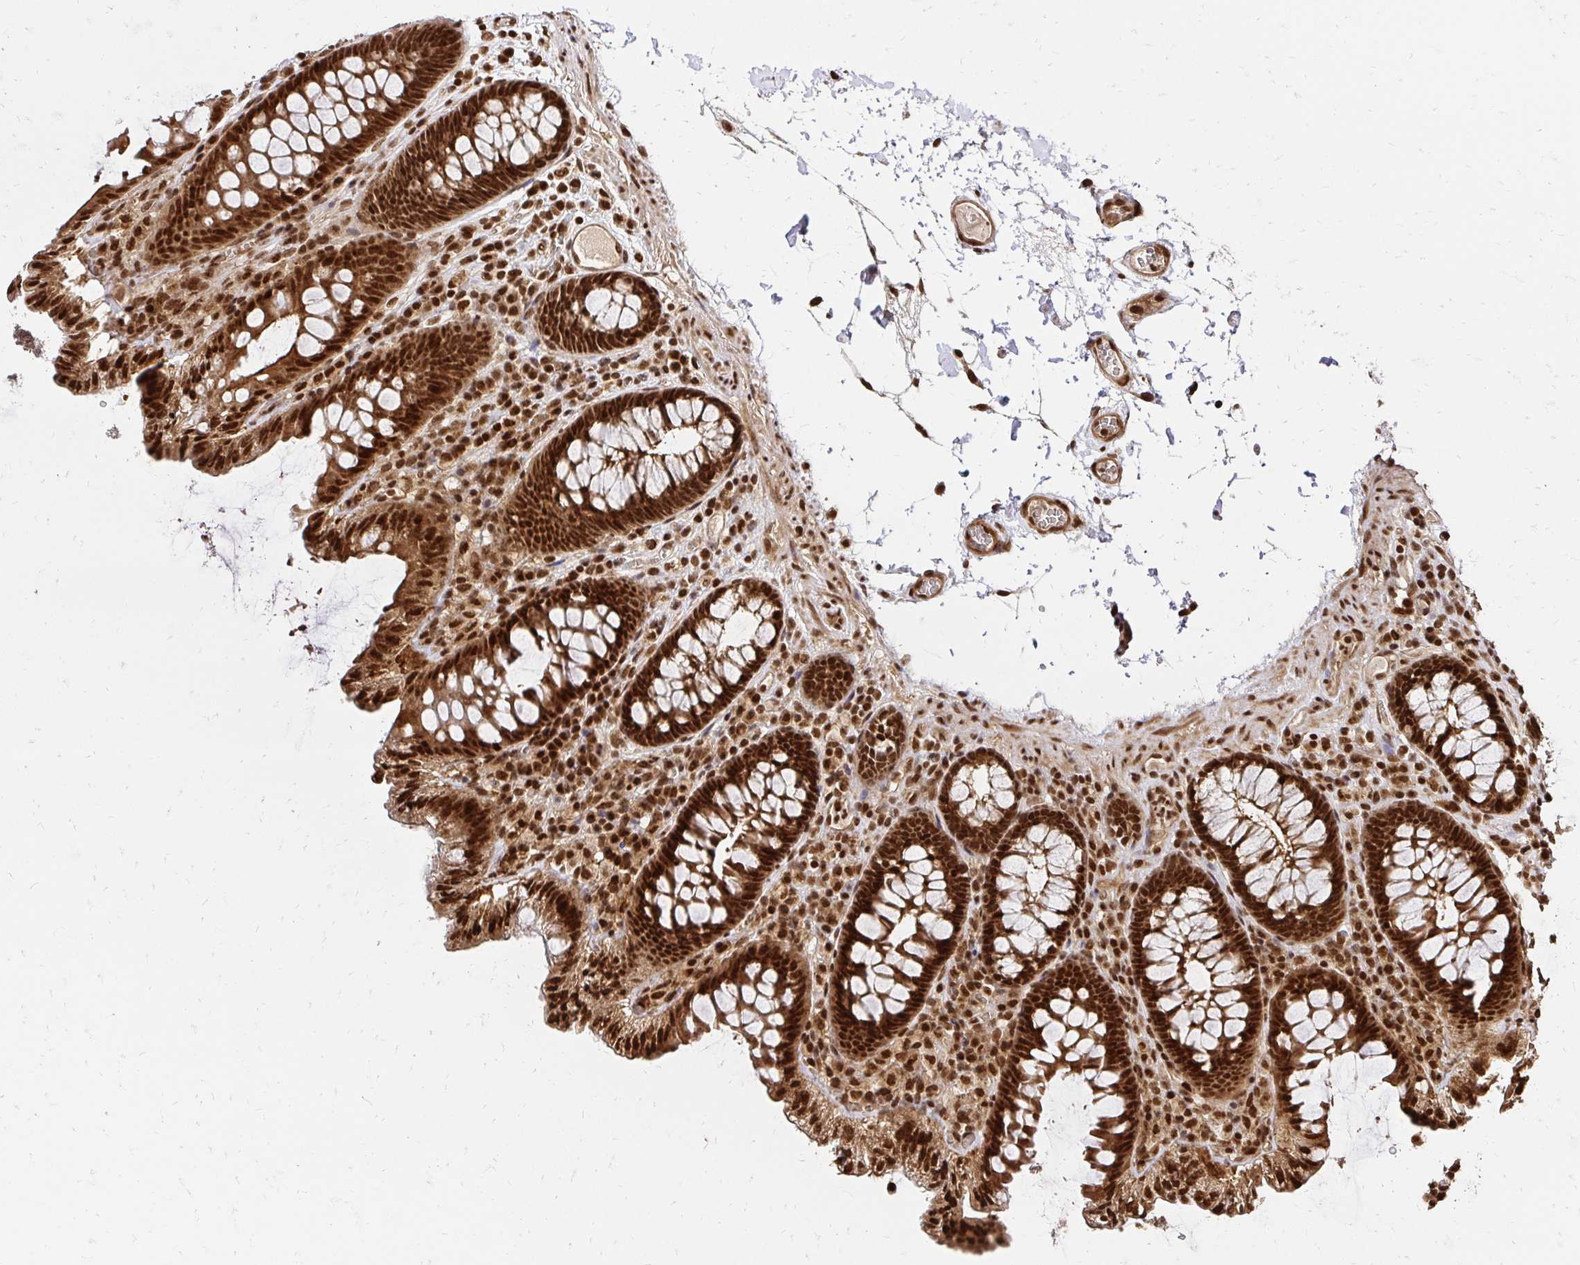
{"staining": {"intensity": "strong", "quantity": ">75%", "location": "cytoplasmic/membranous,nuclear"}, "tissue": "colon", "cell_type": "Endothelial cells", "image_type": "normal", "snomed": [{"axis": "morphology", "description": "Normal tissue, NOS"}, {"axis": "topography", "description": "Colon"}, {"axis": "topography", "description": "Peripheral nerve tissue"}], "caption": "Brown immunohistochemical staining in normal human colon reveals strong cytoplasmic/membranous,nuclear expression in approximately >75% of endothelial cells.", "gene": "GLYR1", "patient": {"sex": "male", "age": 84}}